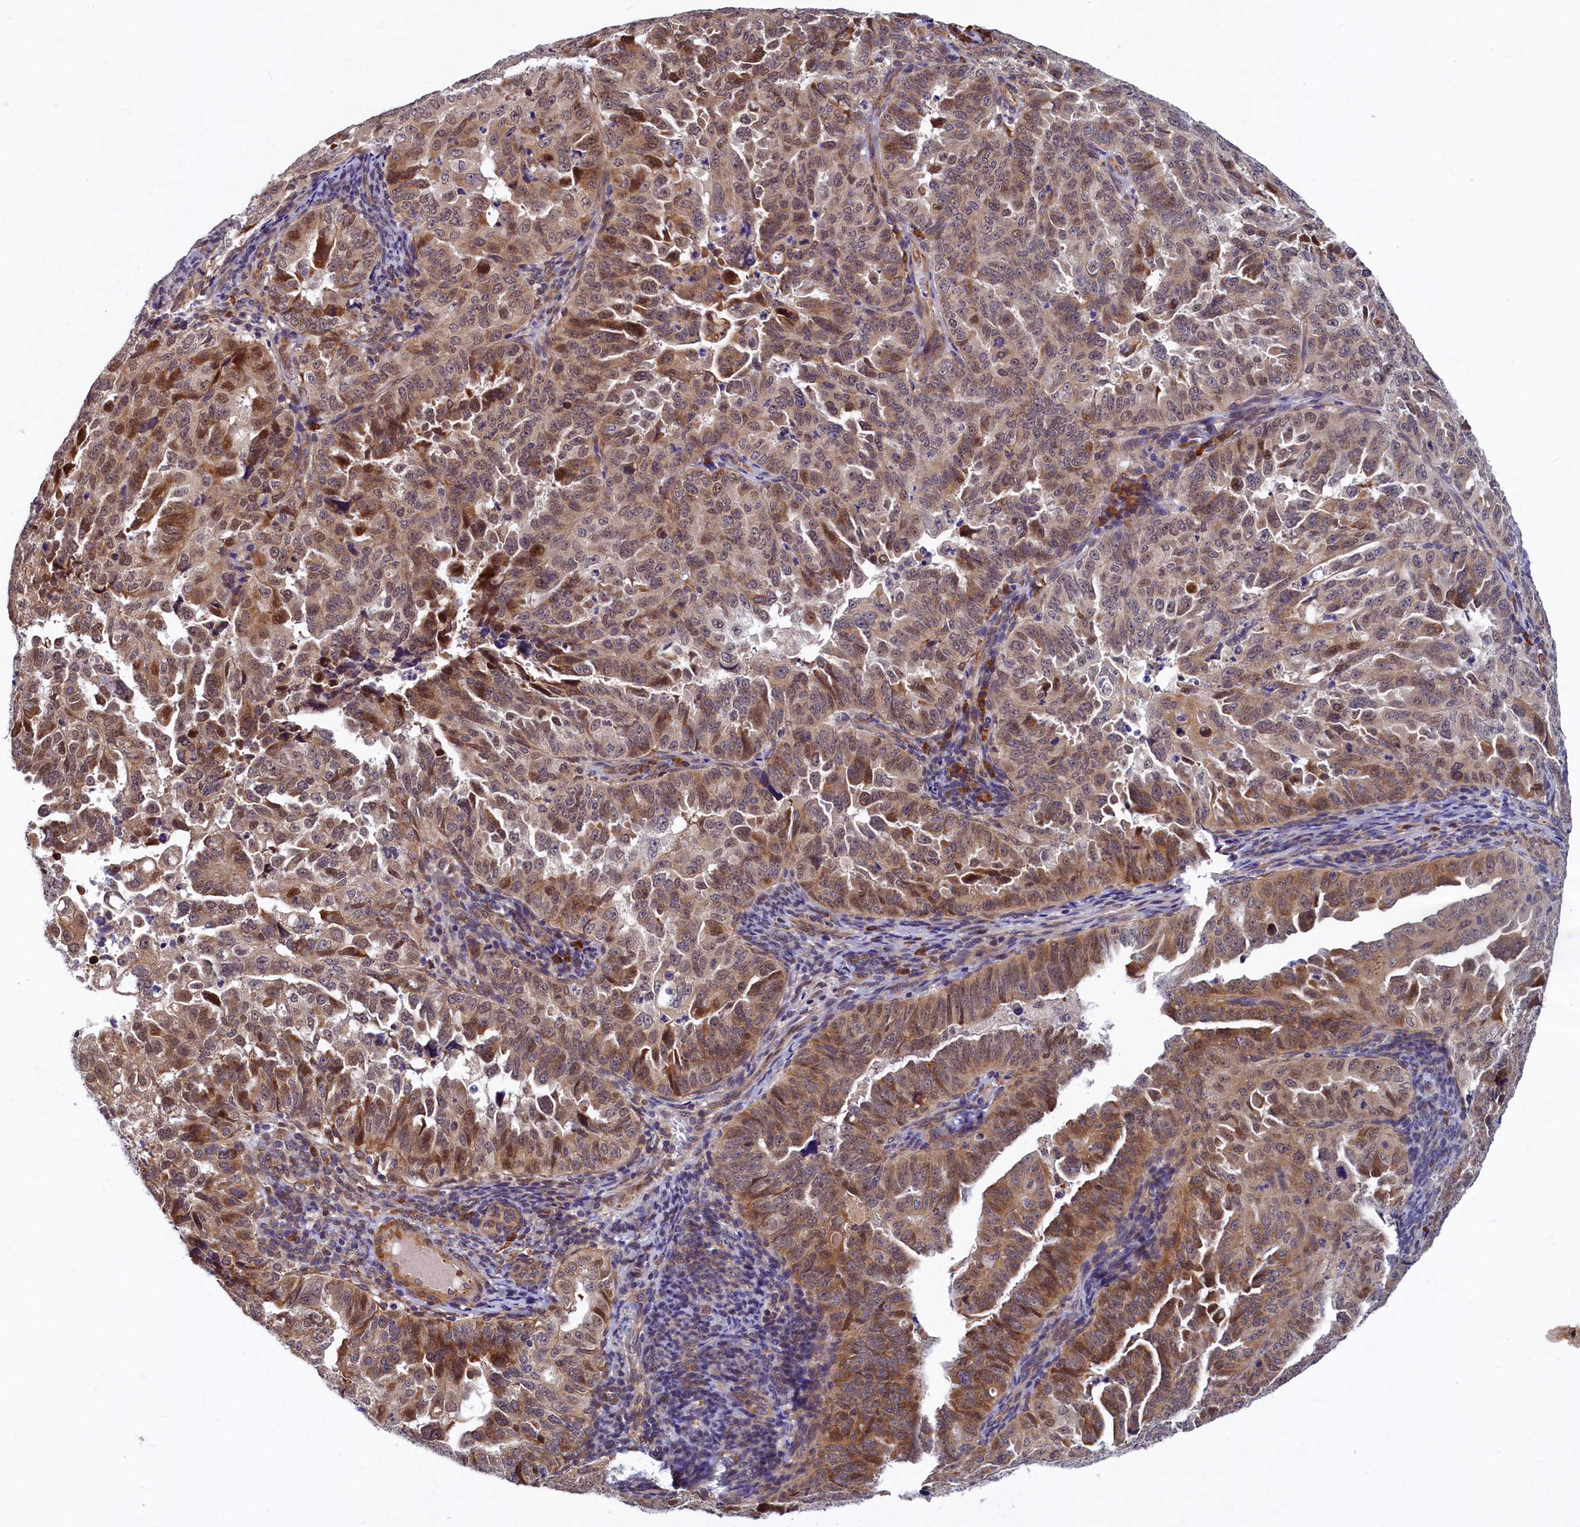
{"staining": {"intensity": "moderate", "quantity": ">75%", "location": "cytoplasmic/membranous,nuclear"}, "tissue": "endometrial cancer", "cell_type": "Tumor cells", "image_type": "cancer", "snomed": [{"axis": "morphology", "description": "Adenocarcinoma, NOS"}, {"axis": "topography", "description": "Endometrium"}], "caption": "Endometrial cancer (adenocarcinoma) was stained to show a protein in brown. There is medium levels of moderate cytoplasmic/membranous and nuclear expression in approximately >75% of tumor cells.", "gene": "SLC16A14", "patient": {"sex": "female", "age": 65}}